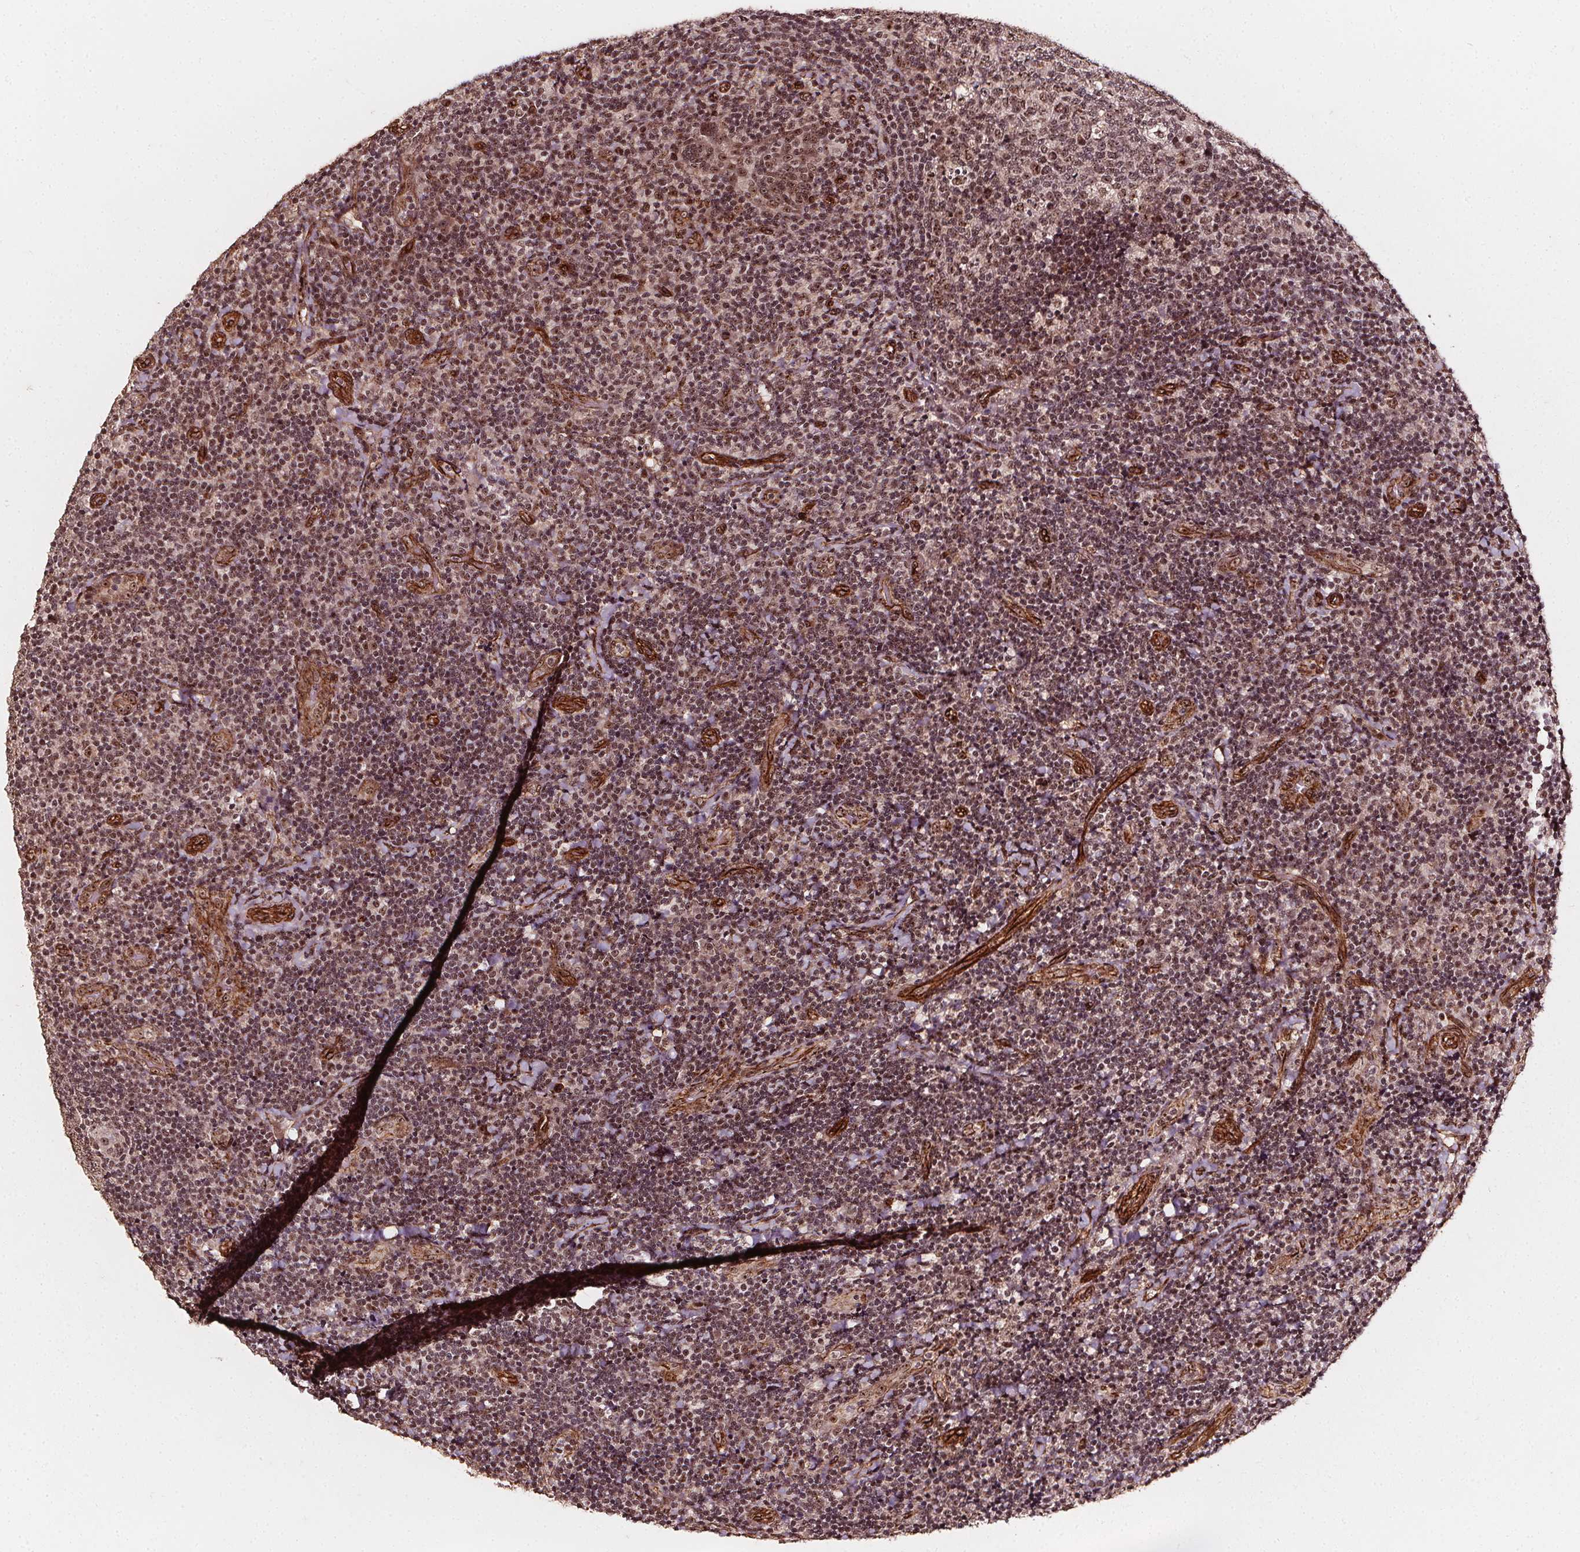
{"staining": {"intensity": "moderate", "quantity": ">75%", "location": "nuclear"}, "tissue": "tonsil", "cell_type": "Germinal center cells", "image_type": "normal", "snomed": [{"axis": "morphology", "description": "Normal tissue, NOS"}, {"axis": "topography", "description": "Tonsil"}], "caption": "Immunohistochemical staining of normal tonsil reveals medium levels of moderate nuclear staining in about >75% of germinal center cells.", "gene": "EXOSC9", "patient": {"sex": "male", "age": 17}}